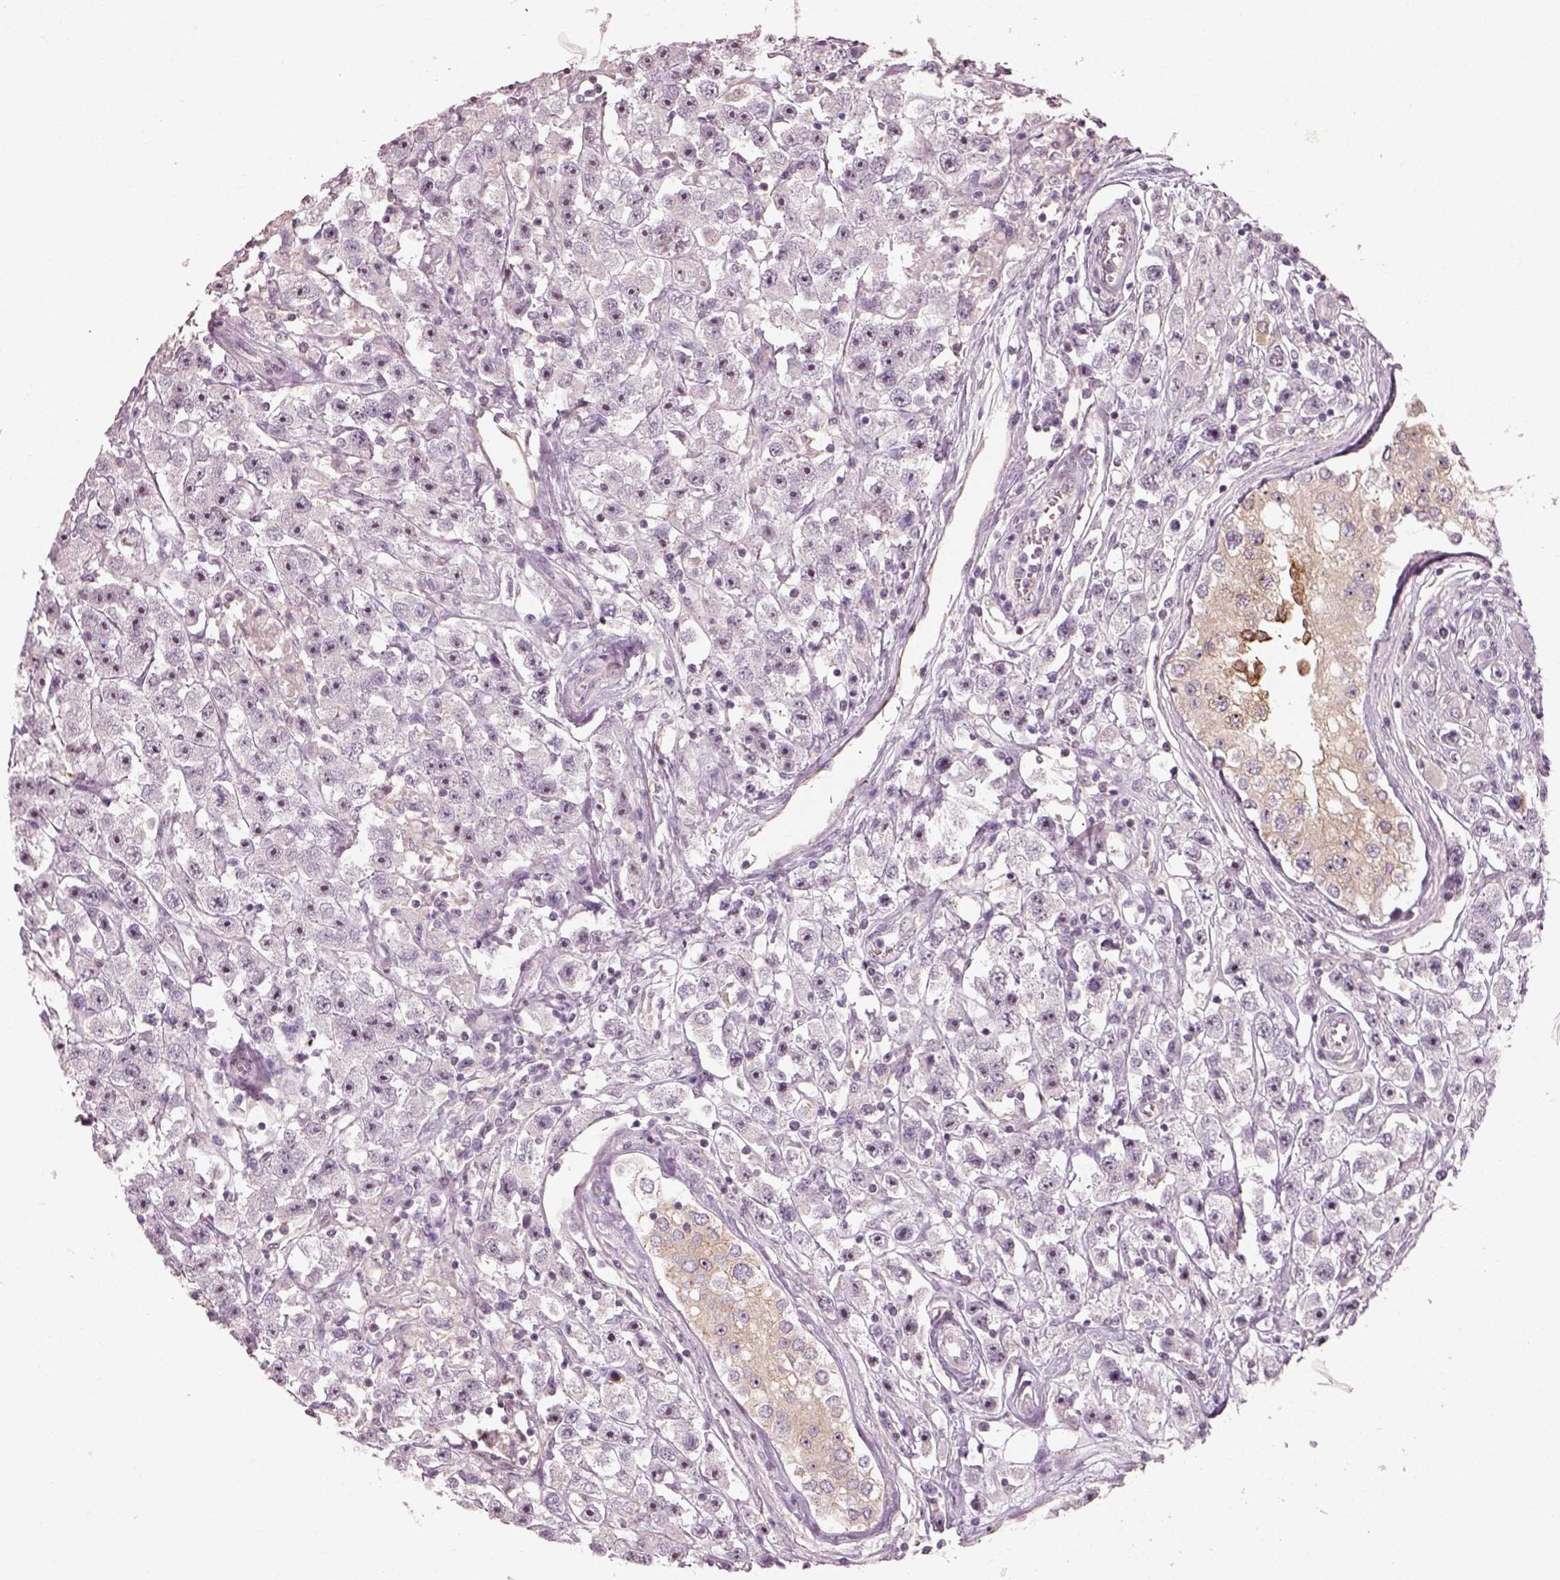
{"staining": {"intensity": "negative", "quantity": "none", "location": "none"}, "tissue": "testis cancer", "cell_type": "Tumor cells", "image_type": "cancer", "snomed": [{"axis": "morphology", "description": "Seminoma, NOS"}, {"axis": "topography", "description": "Testis"}], "caption": "The micrograph exhibits no significant expression in tumor cells of testis cancer (seminoma).", "gene": "CDS1", "patient": {"sex": "male", "age": 45}}